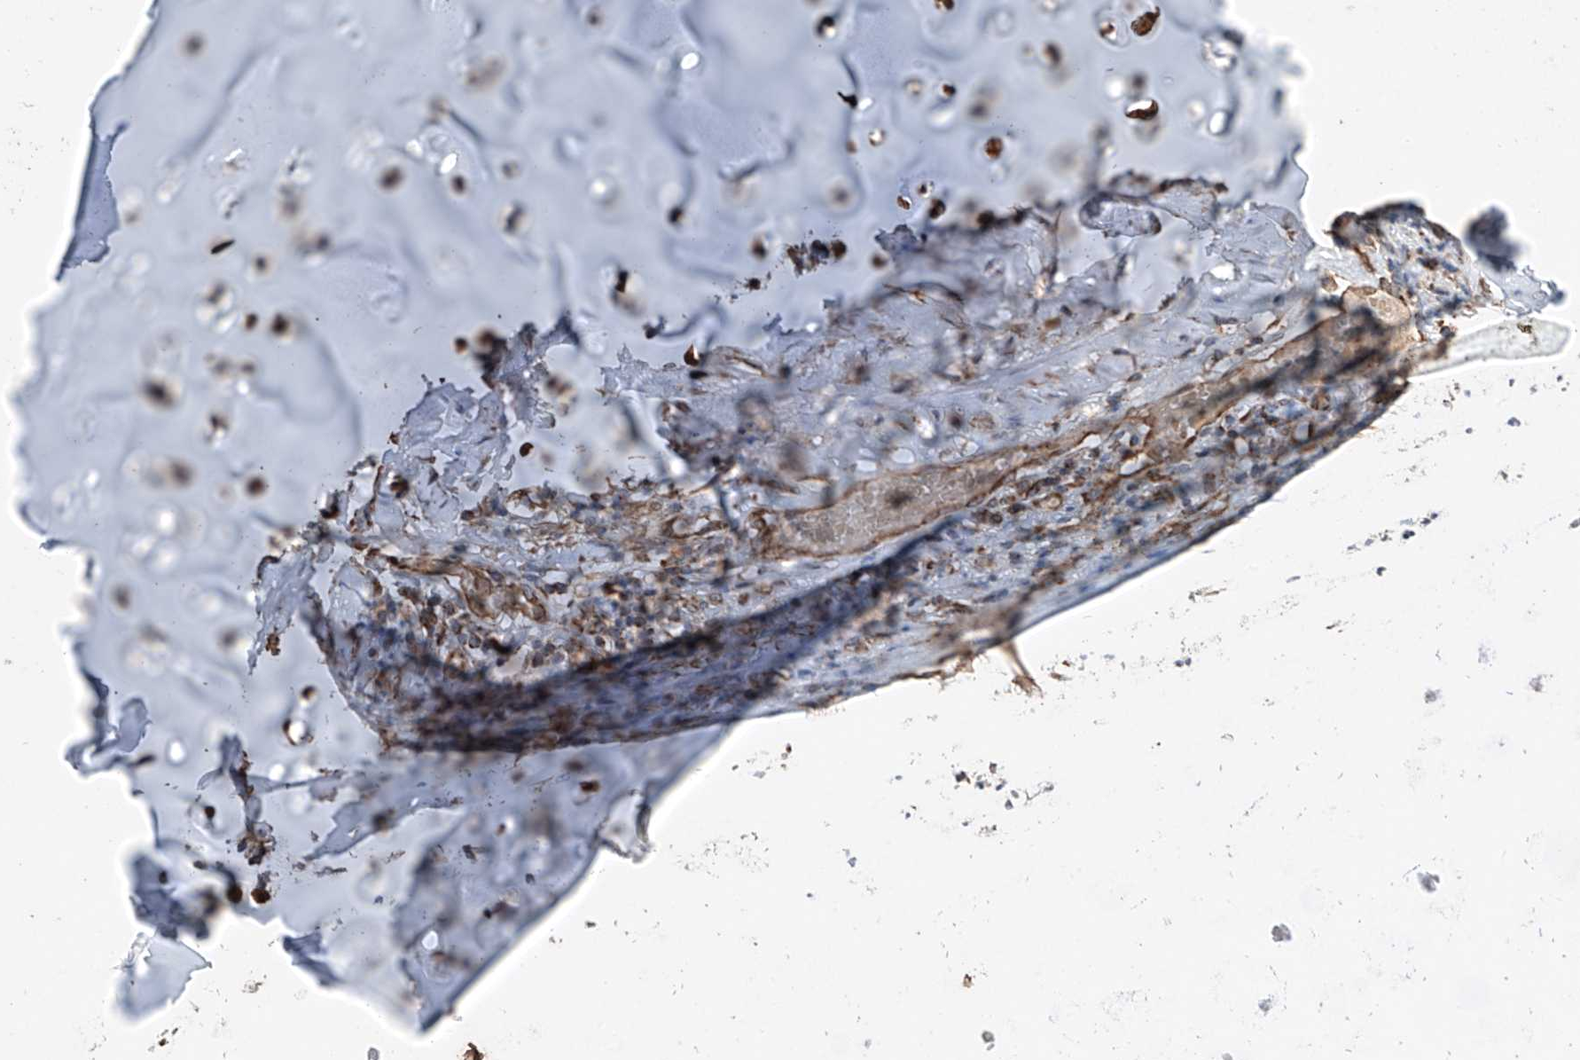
{"staining": {"intensity": "strong", "quantity": ">75%", "location": "cytoplasmic/membranous"}, "tissue": "adipose tissue", "cell_type": "Adipocytes", "image_type": "normal", "snomed": [{"axis": "morphology", "description": "Normal tissue, NOS"}, {"axis": "morphology", "description": "Basal cell carcinoma"}, {"axis": "topography", "description": "Cartilage tissue"}, {"axis": "topography", "description": "Nasopharynx"}, {"axis": "topography", "description": "Oral tissue"}], "caption": "Immunohistochemistry (IHC) (DAB (3,3'-diaminobenzidine)) staining of normal adipose tissue shows strong cytoplasmic/membranous protein expression in about >75% of adipocytes.", "gene": "AP4B1", "patient": {"sex": "female", "age": 77}}